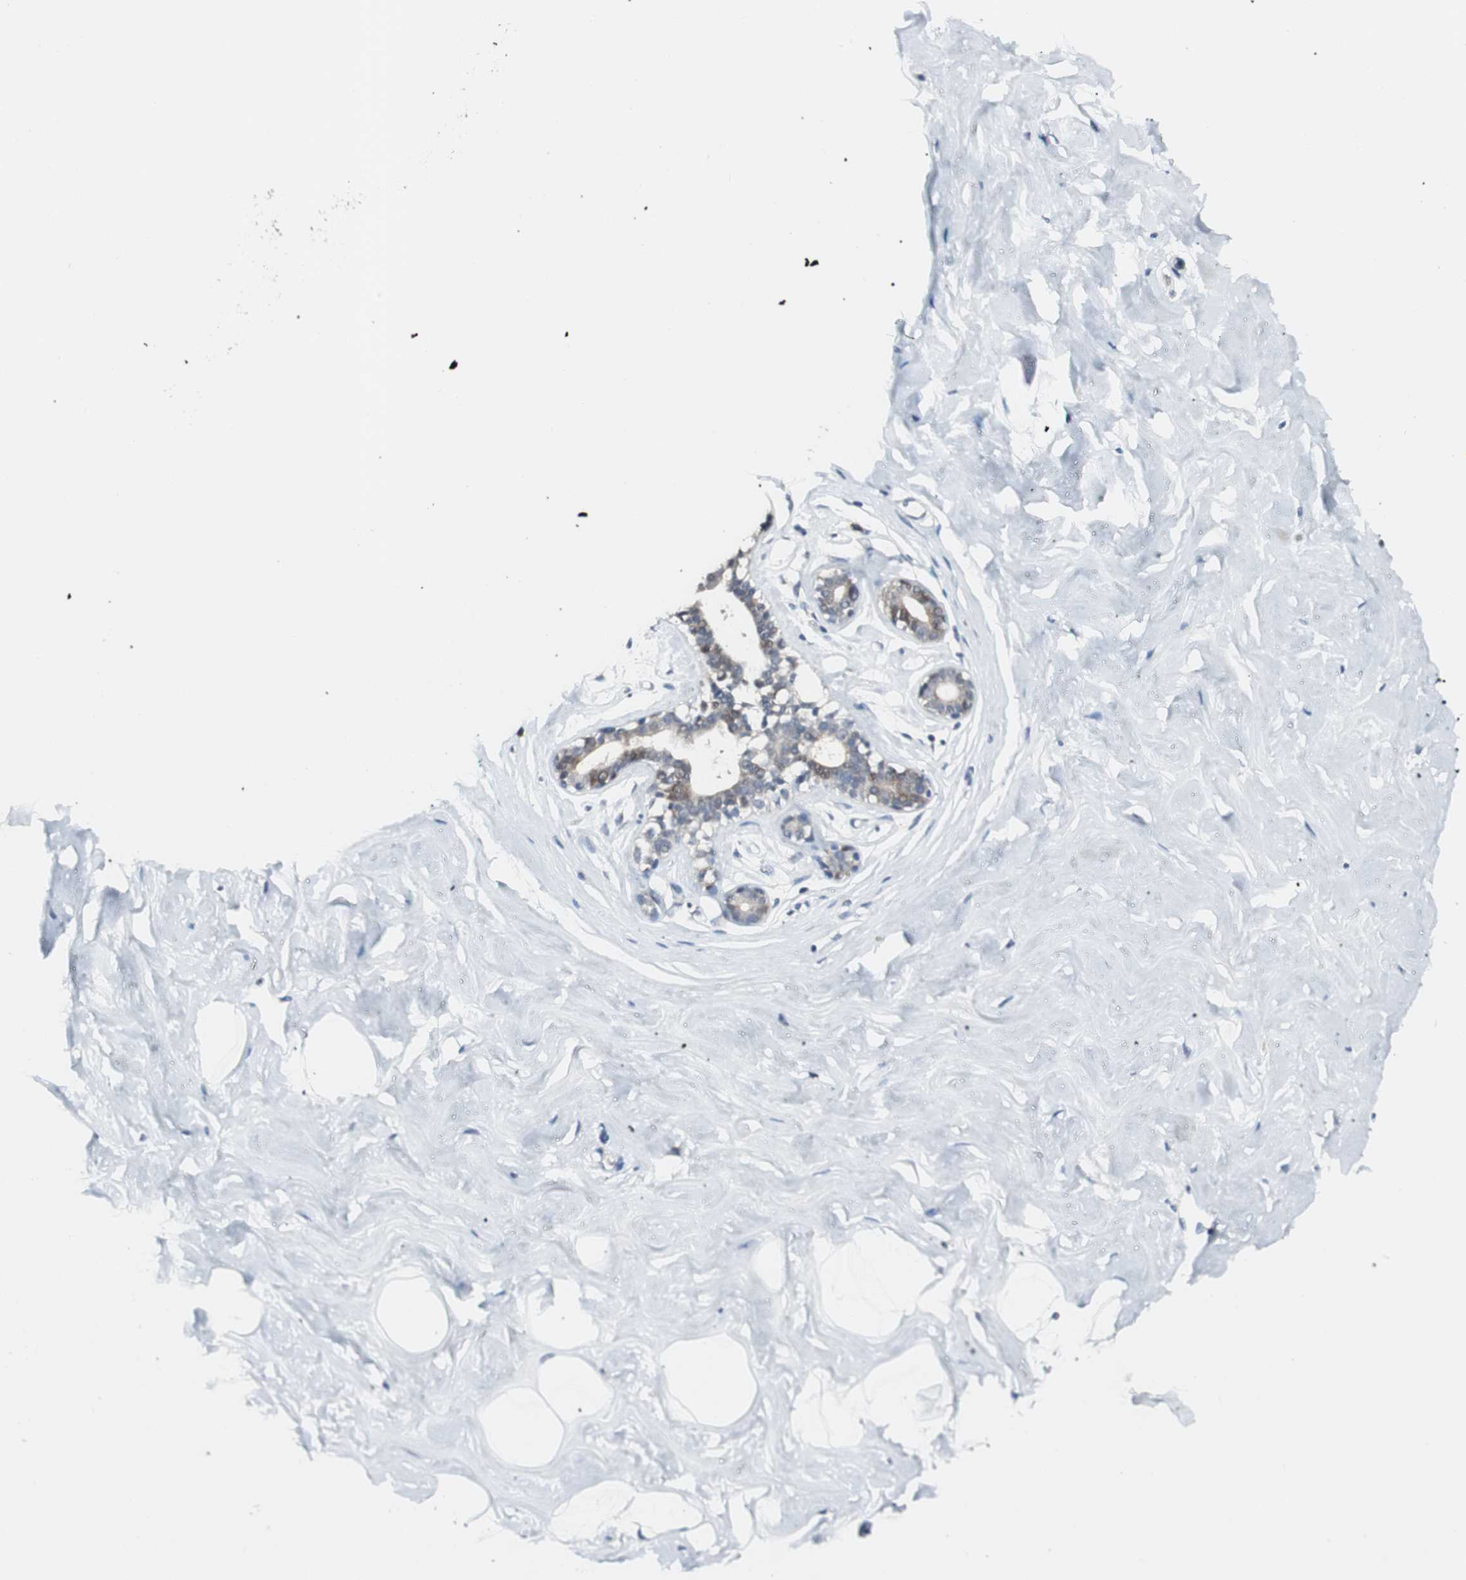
{"staining": {"intensity": "negative", "quantity": "none", "location": "none"}, "tissue": "breast", "cell_type": "Adipocytes", "image_type": "normal", "snomed": [{"axis": "morphology", "description": "Normal tissue, NOS"}, {"axis": "topography", "description": "Breast"}], "caption": "Photomicrograph shows no significant protein staining in adipocytes of normal breast. (DAB (3,3'-diaminobenzidine) IHC, high magnification).", "gene": "SOX30", "patient": {"sex": "female", "age": 23}}